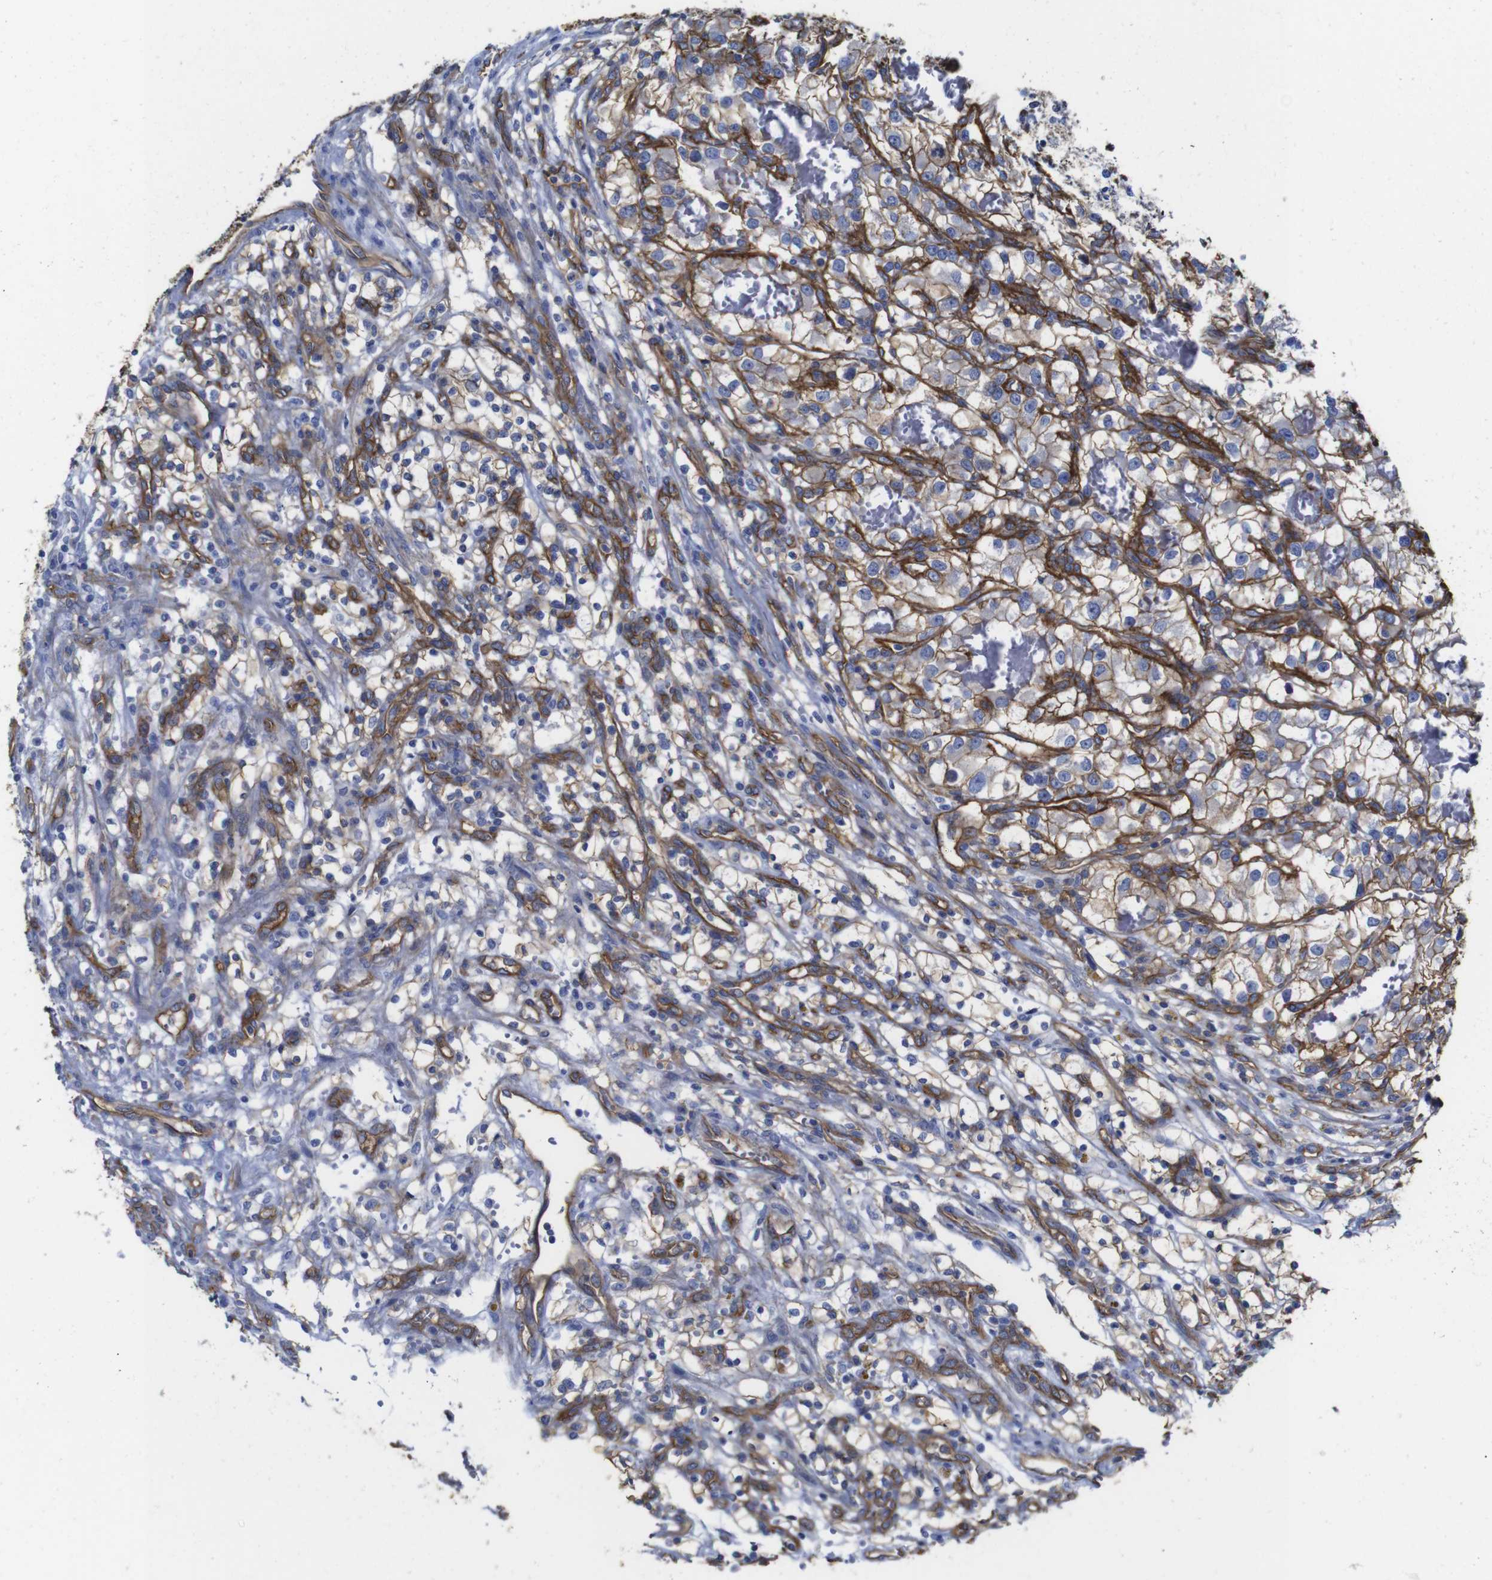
{"staining": {"intensity": "moderate", "quantity": ">75%", "location": "cytoplasmic/membranous"}, "tissue": "renal cancer", "cell_type": "Tumor cells", "image_type": "cancer", "snomed": [{"axis": "morphology", "description": "Adenocarcinoma, NOS"}, {"axis": "topography", "description": "Kidney"}], "caption": "This image exhibits immunohistochemistry (IHC) staining of adenocarcinoma (renal), with medium moderate cytoplasmic/membranous expression in approximately >75% of tumor cells.", "gene": "SPTBN1", "patient": {"sex": "female", "age": 57}}